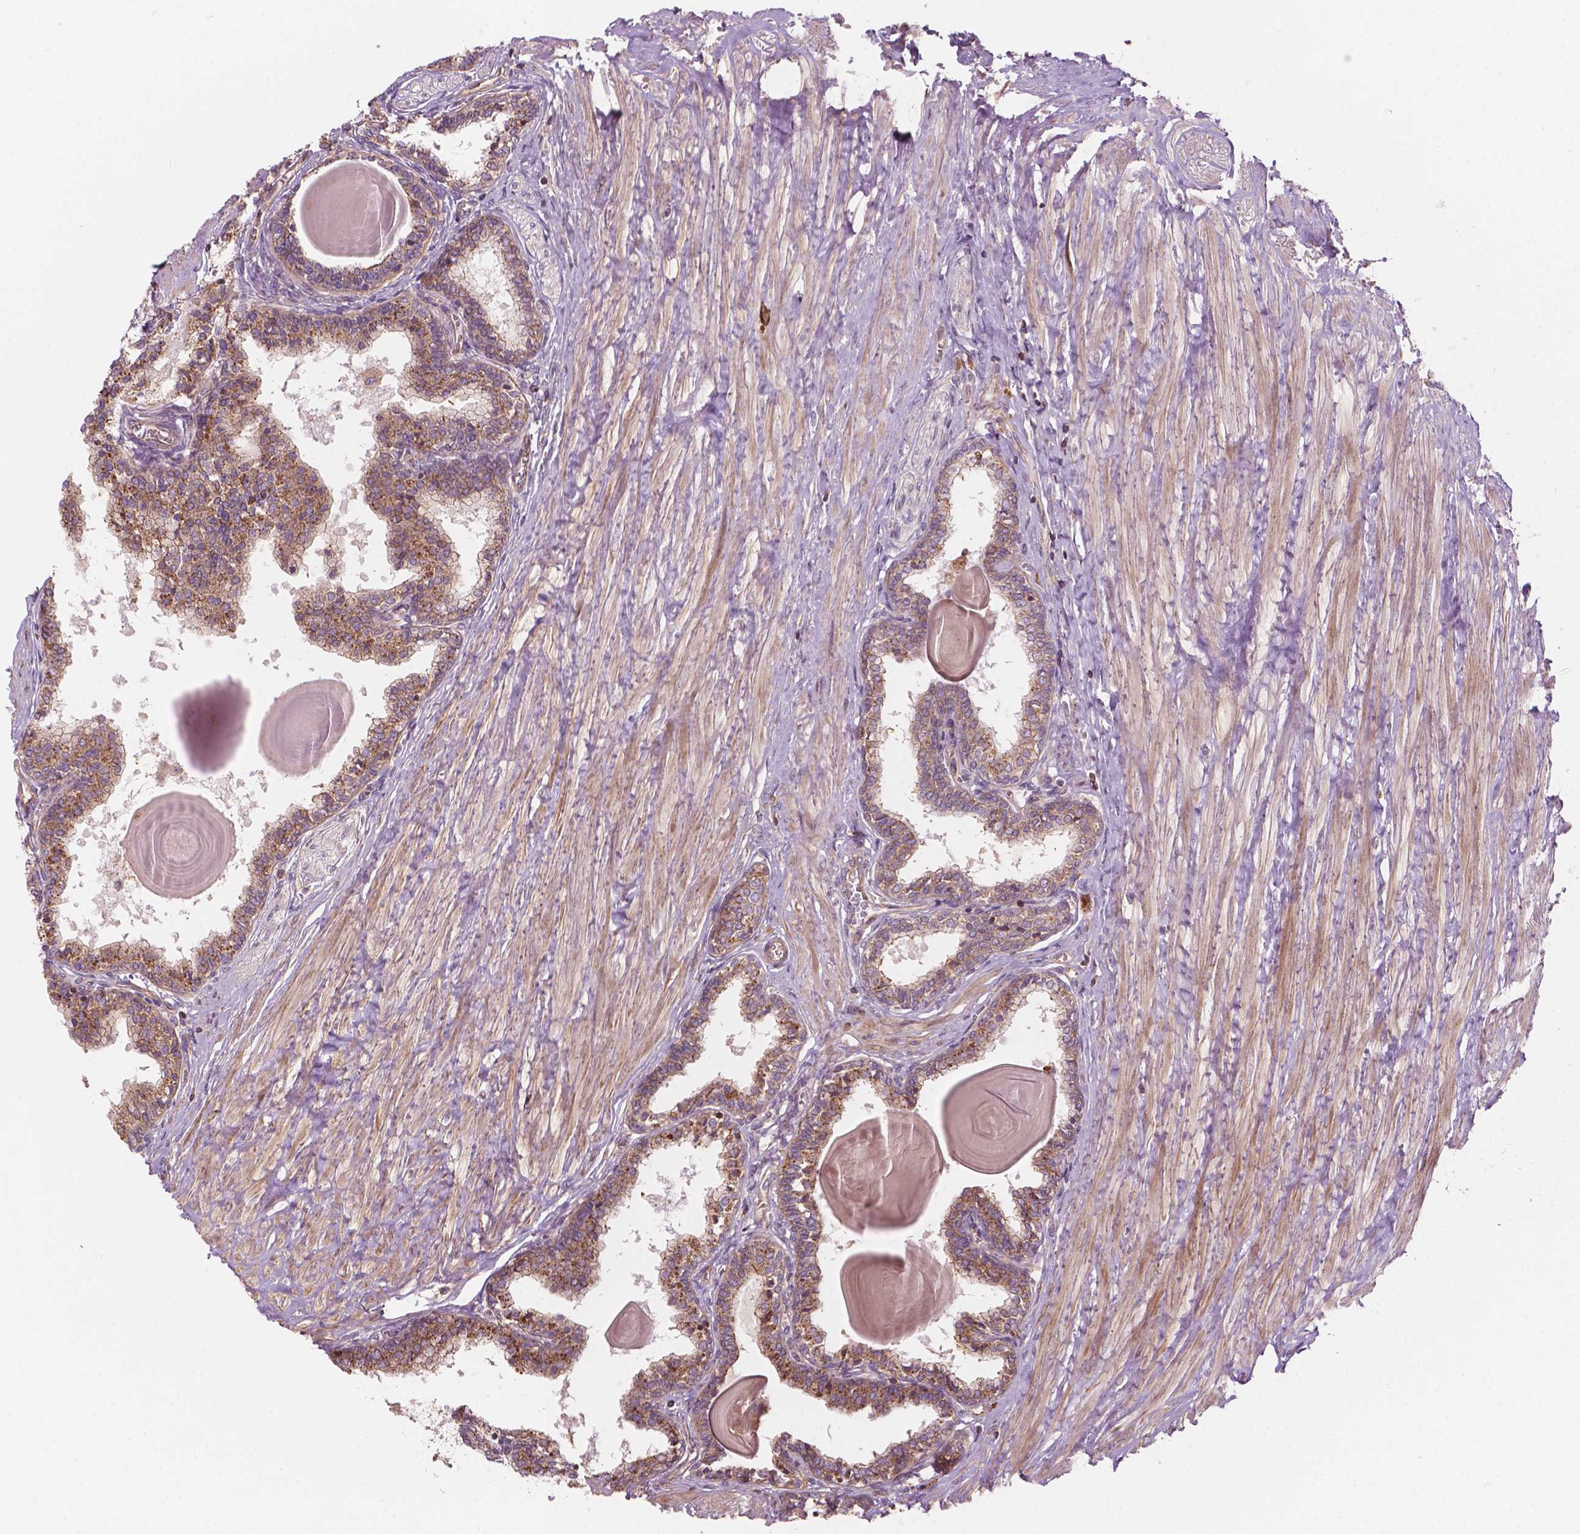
{"staining": {"intensity": "moderate", "quantity": ">75%", "location": "cytoplasmic/membranous"}, "tissue": "prostate", "cell_type": "Glandular cells", "image_type": "normal", "snomed": [{"axis": "morphology", "description": "Normal tissue, NOS"}, {"axis": "topography", "description": "Prostate"}], "caption": "A micrograph showing moderate cytoplasmic/membranous expression in about >75% of glandular cells in unremarkable prostate, as visualized by brown immunohistochemical staining.", "gene": "SURF4", "patient": {"sex": "male", "age": 55}}